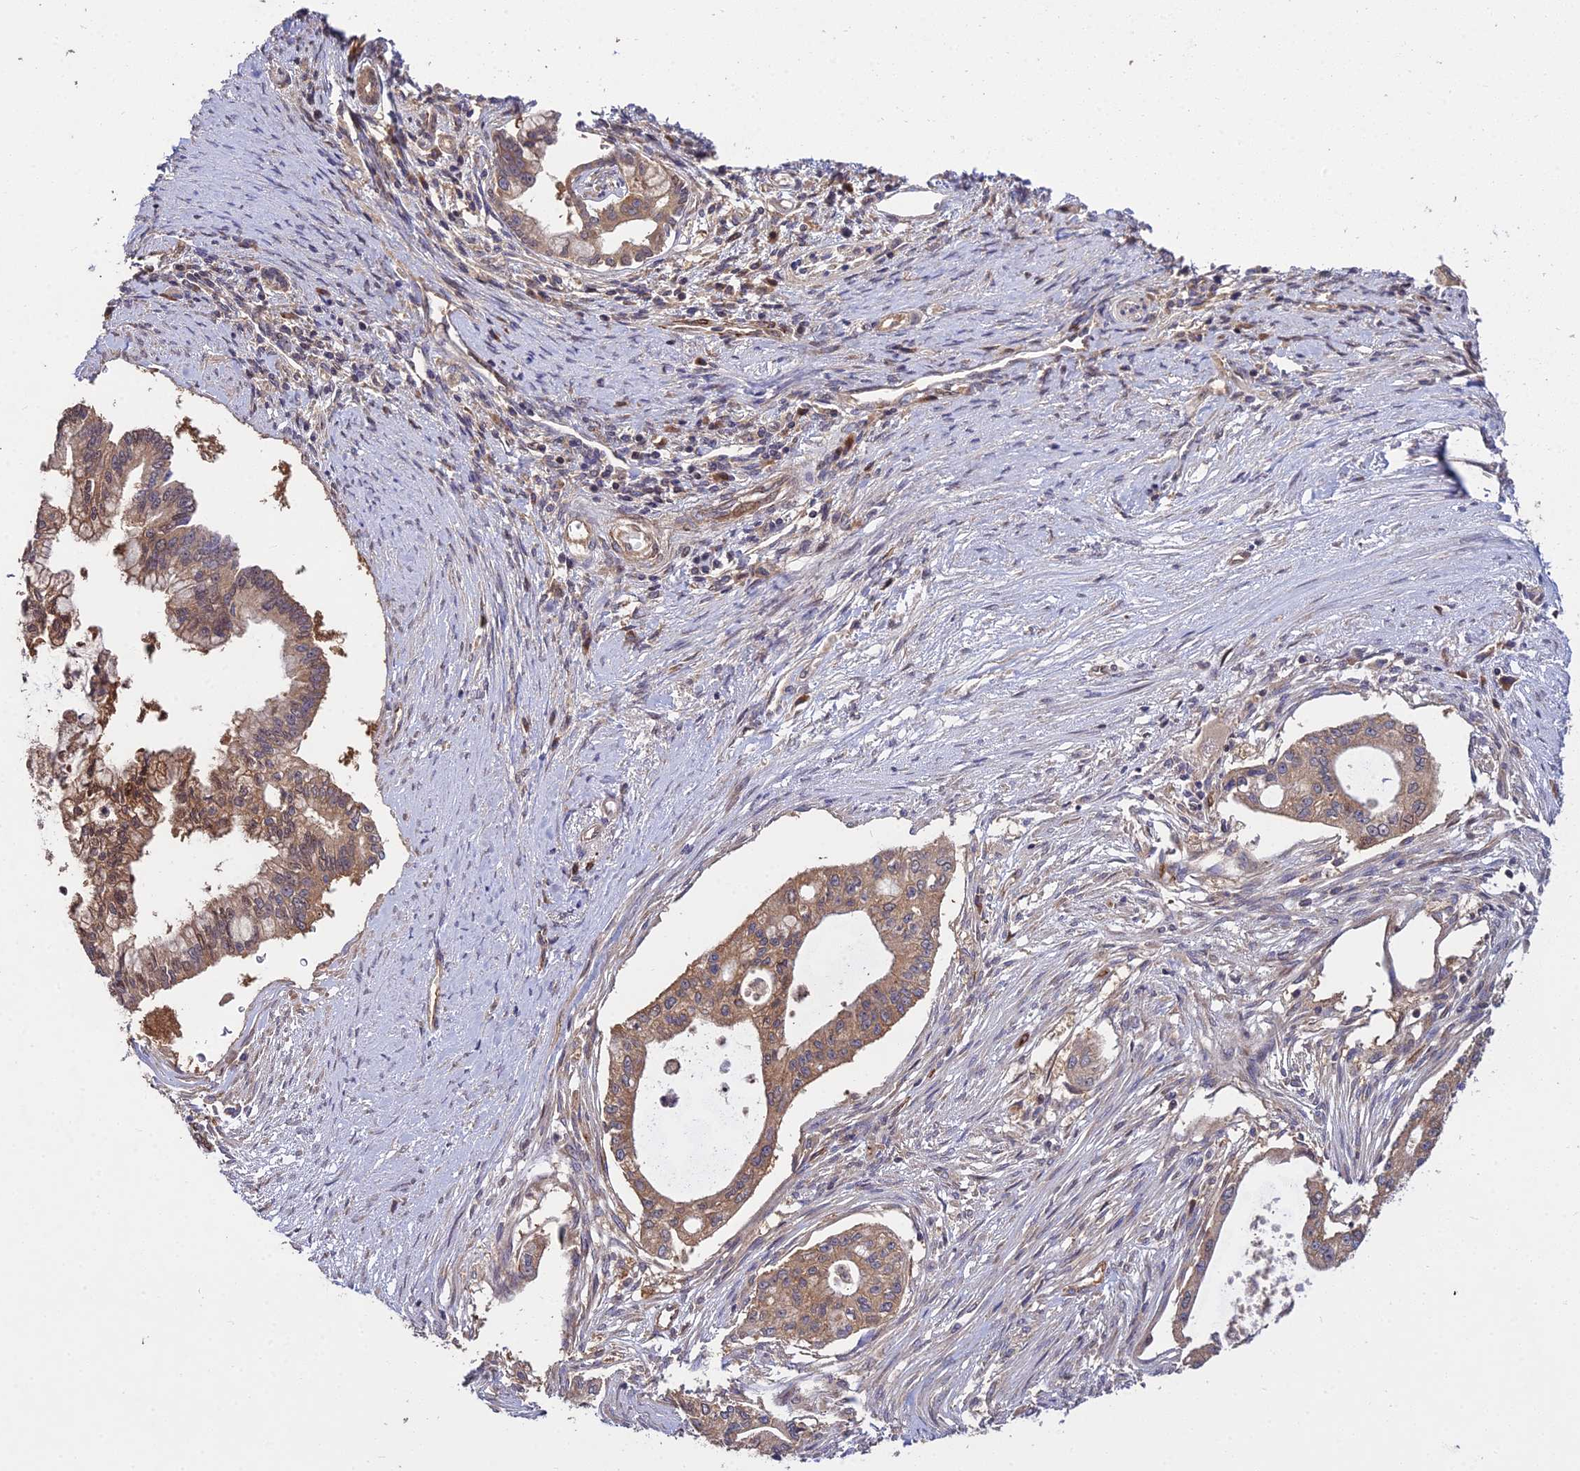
{"staining": {"intensity": "moderate", "quantity": ">75%", "location": "cytoplasmic/membranous"}, "tissue": "pancreatic cancer", "cell_type": "Tumor cells", "image_type": "cancer", "snomed": [{"axis": "morphology", "description": "Adenocarcinoma, NOS"}, {"axis": "topography", "description": "Pancreas"}], "caption": "Moderate cytoplasmic/membranous positivity is appreciated in approximately >75% of tumor cells in pancreatic adenocarcinoma.", "gene": "GRTP1", "patient": {"sex": "male", "age": 46}}